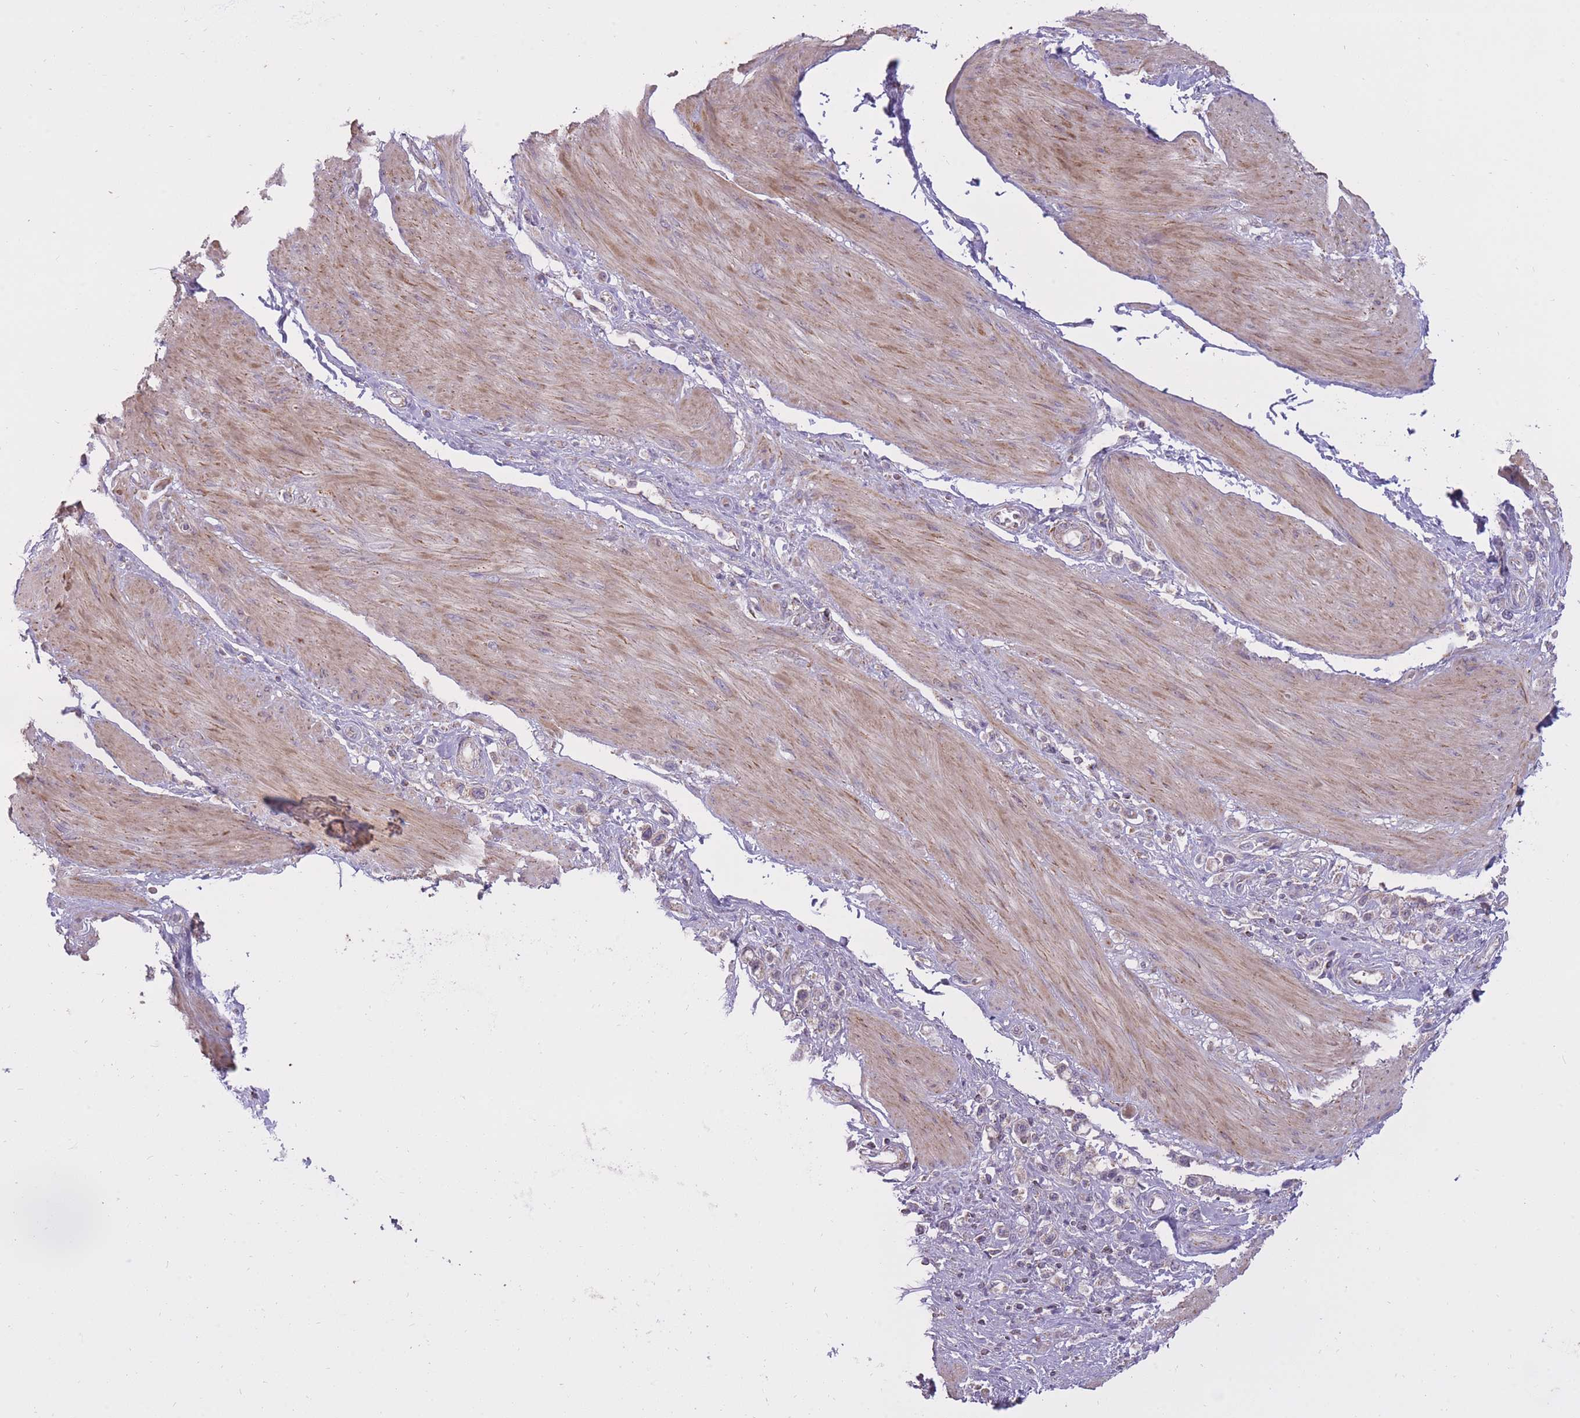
{"staining": {"intensity": "weak", "quantity": "<25%", "location": "cytoplasmic/membranous"}, "tissue": "stomach cancer", "cell_type": "Tumor cells", "image_type": "cancer", "snomed": [{"axis": "morphology", "description": "Adenocarcinoma, NOS"}, {"axis": "topography", "description": "Stomach"}], "caption": "High power microscopy photomicrograph of an immunohistochemistry (IHC) histopathology image of stomach cancer, revealing no significant staining in tumor cells. (DAB immunohistochemistry with hematoxylin counter stain).", "gene": "LIN7C", "patient": {"sex": "female", "age": 65}}